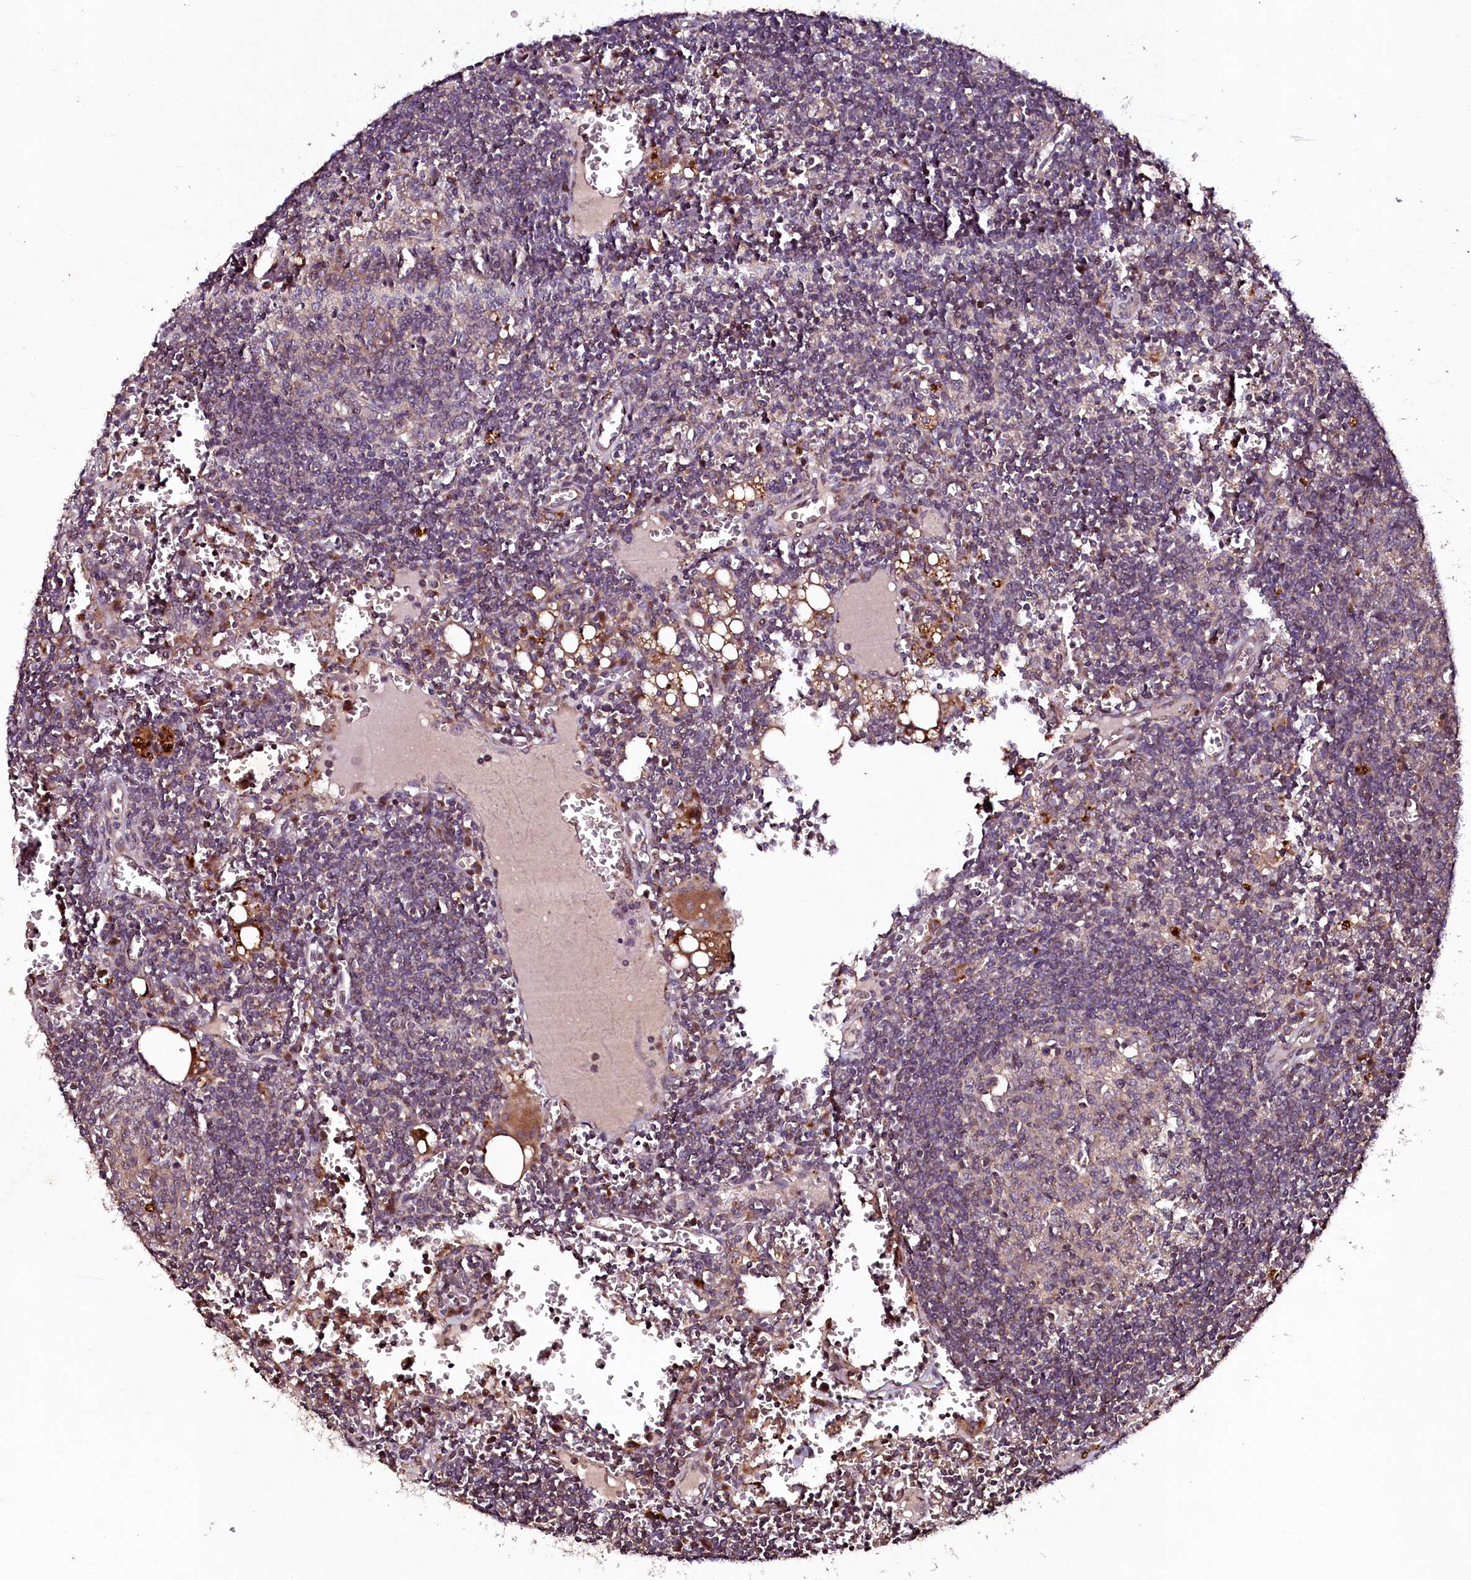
{"staining": {"intensity": "weak", "quantity": "<25%", "location": "cytoplasmic/membranous"}, "tissue": "lymph node", "cell_type": "Germinal center cells", "image_type": "normal", "snomed": [{"axis": "morphology", "description": "Normal tissue, NOS"}, {"axis": "topography", "description": "Lymph node"}], "caption": "Immunohistochemistry photomicrograph of unremarkable lymph node: lymph node stained with DAB (3,3'-diaminobenzidine) demonstrates no significant protein expression in germinal center cells. The staining was performed using DAB to visualize the protein expression in brown, while the nuclei were stained in blue with hematoxylin (Magnification: 20x).", "gene": "SEC24C", "patient": {"sex": "female", "age": 73}}